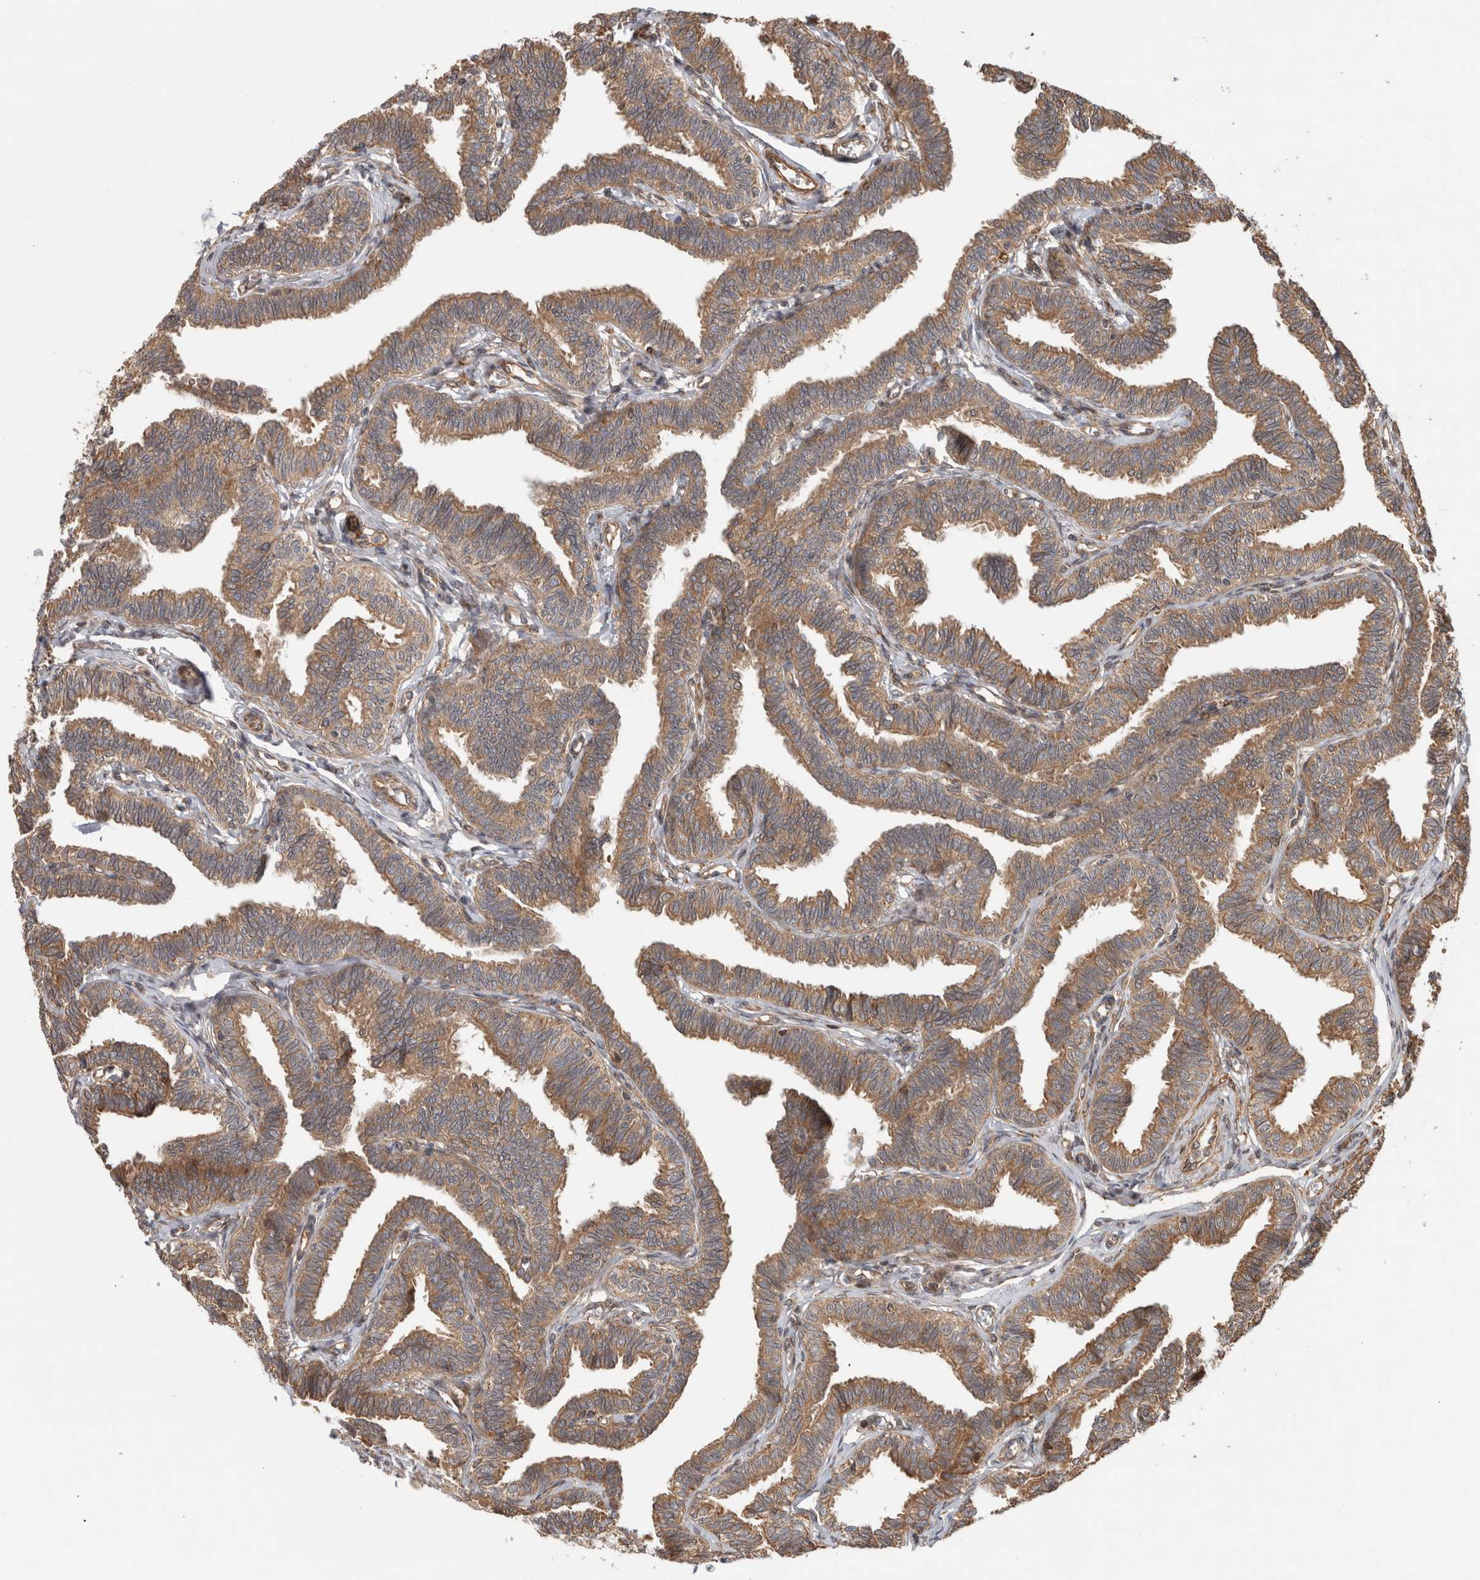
{"staining": {"intensity": "moderate", "quantity": ">75%", "location": "cytoplasmic/membranous"}, "tissue": "fallopian tube", "cell_type": "Glandular cells", "image_type": "normal", "snomed": [{"axis": "morphology", "description": "Normal tissue, NOS"}, {"axis": "topography", "description": "Fallopian tube"}, {"axis": "topography", "description": "Ovary"}], "caption": "IHC of normal fallopian tube exhibits medium levels of moderate cytoplasmic/membranous expression in approximately >75% of glandular cells.", "gene": "TUBD1", "patient": {"sex": "female", "age": 23}}